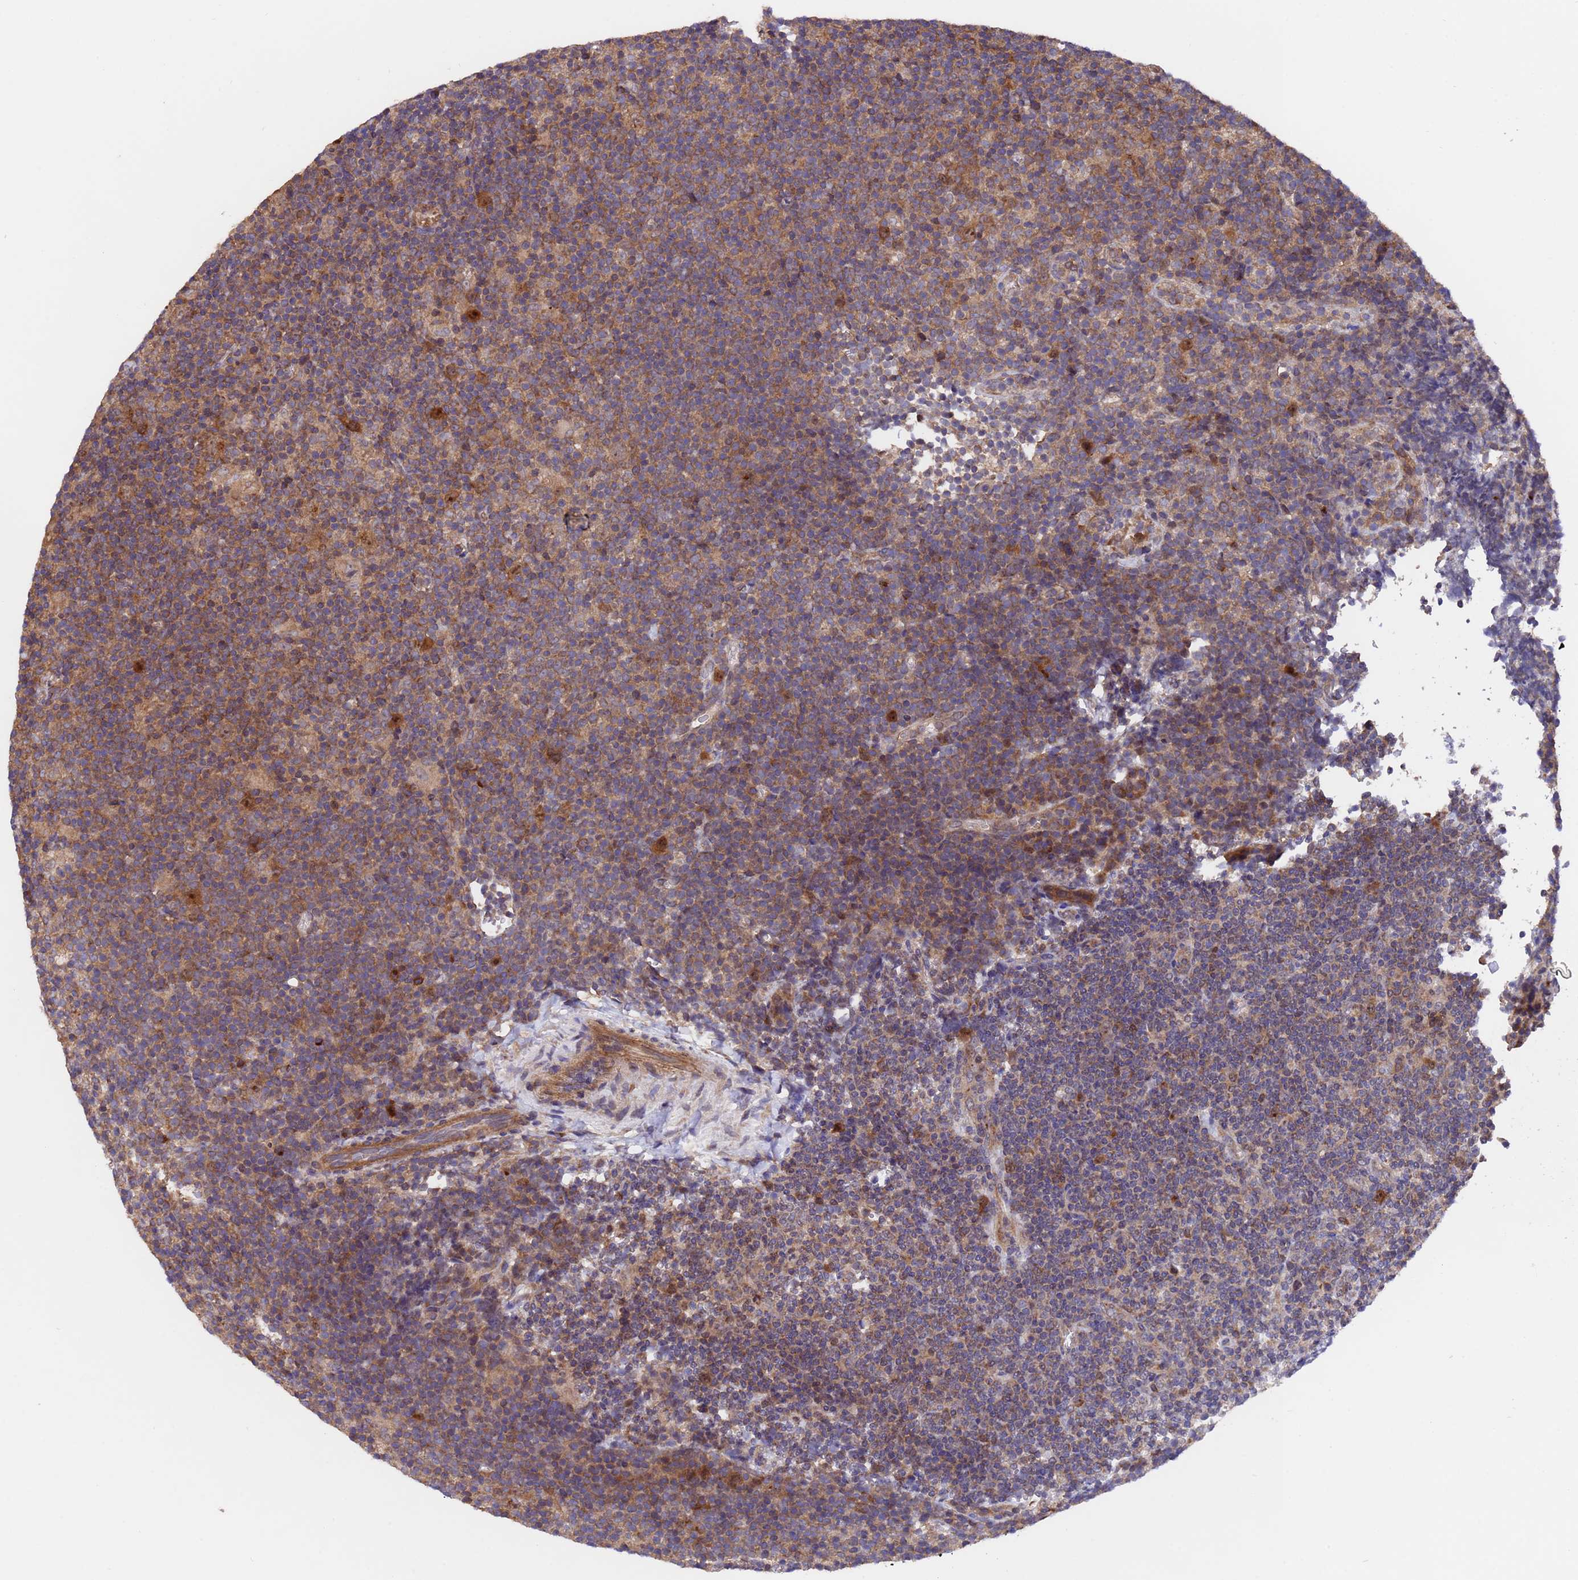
{"staining": {"intensity": "moderate", "quantity": ">75%", "location": "cytoplasmic/membranous,nuclear"}, "tissue": "lymphoma", "cell_type": "Tumor cells", "image_type": "cancer", "snomed": [{"axis": "morphology", "description": "Hodgkin's disease, NOS"}, {"axis": "topography", "description": "Lymph node"}], "caption": "Immunohistochemistry (DAB (3,3'-diaminobenzidine)) staining of human Hodgkin's disease displays moderate cytoplasmic/membranous and nuclear protein expression in about >75% of tumor cells.", "gene": "TSR3", "patient": {"sex": "female", "age": 57}}